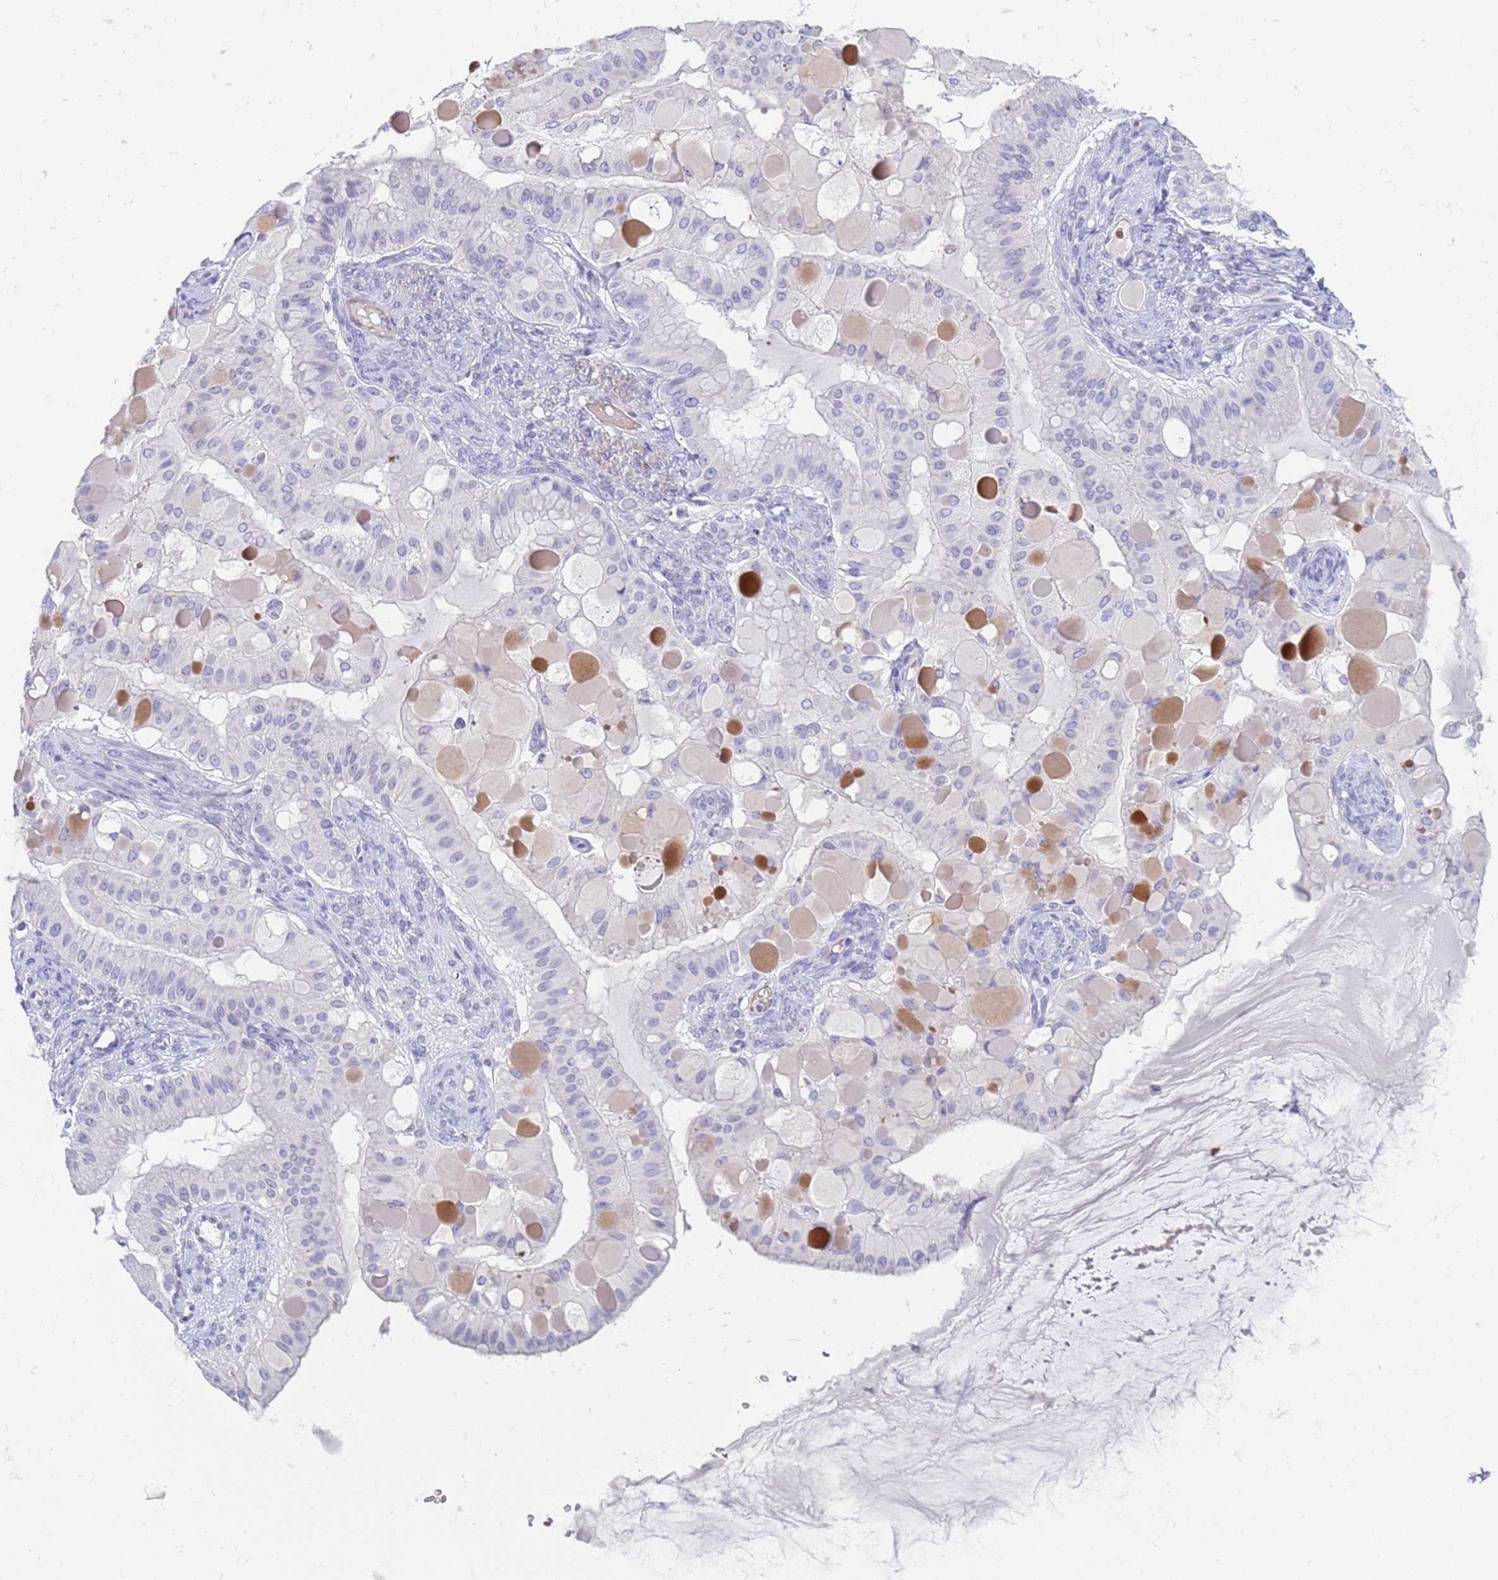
{"staining": {"intensity": "negative", "quantity": "none", "location": "none"}, "tissue": "ovarian cancer", "cell_type": "Tumor cells", "image_type": "cancer", "snomed": [{"axis": "morphology", "description": "Cystadenocarcinoma, mucinous, NOS"}, {"axis": "topography", "description": "Ovary"}], "caption": "Human ovarian cancer stained for a protein using IHC demonstrates no positivity in tumor cells.", "gene": "KBTBD3", "patient": {"sex": "female", "age": 61}}